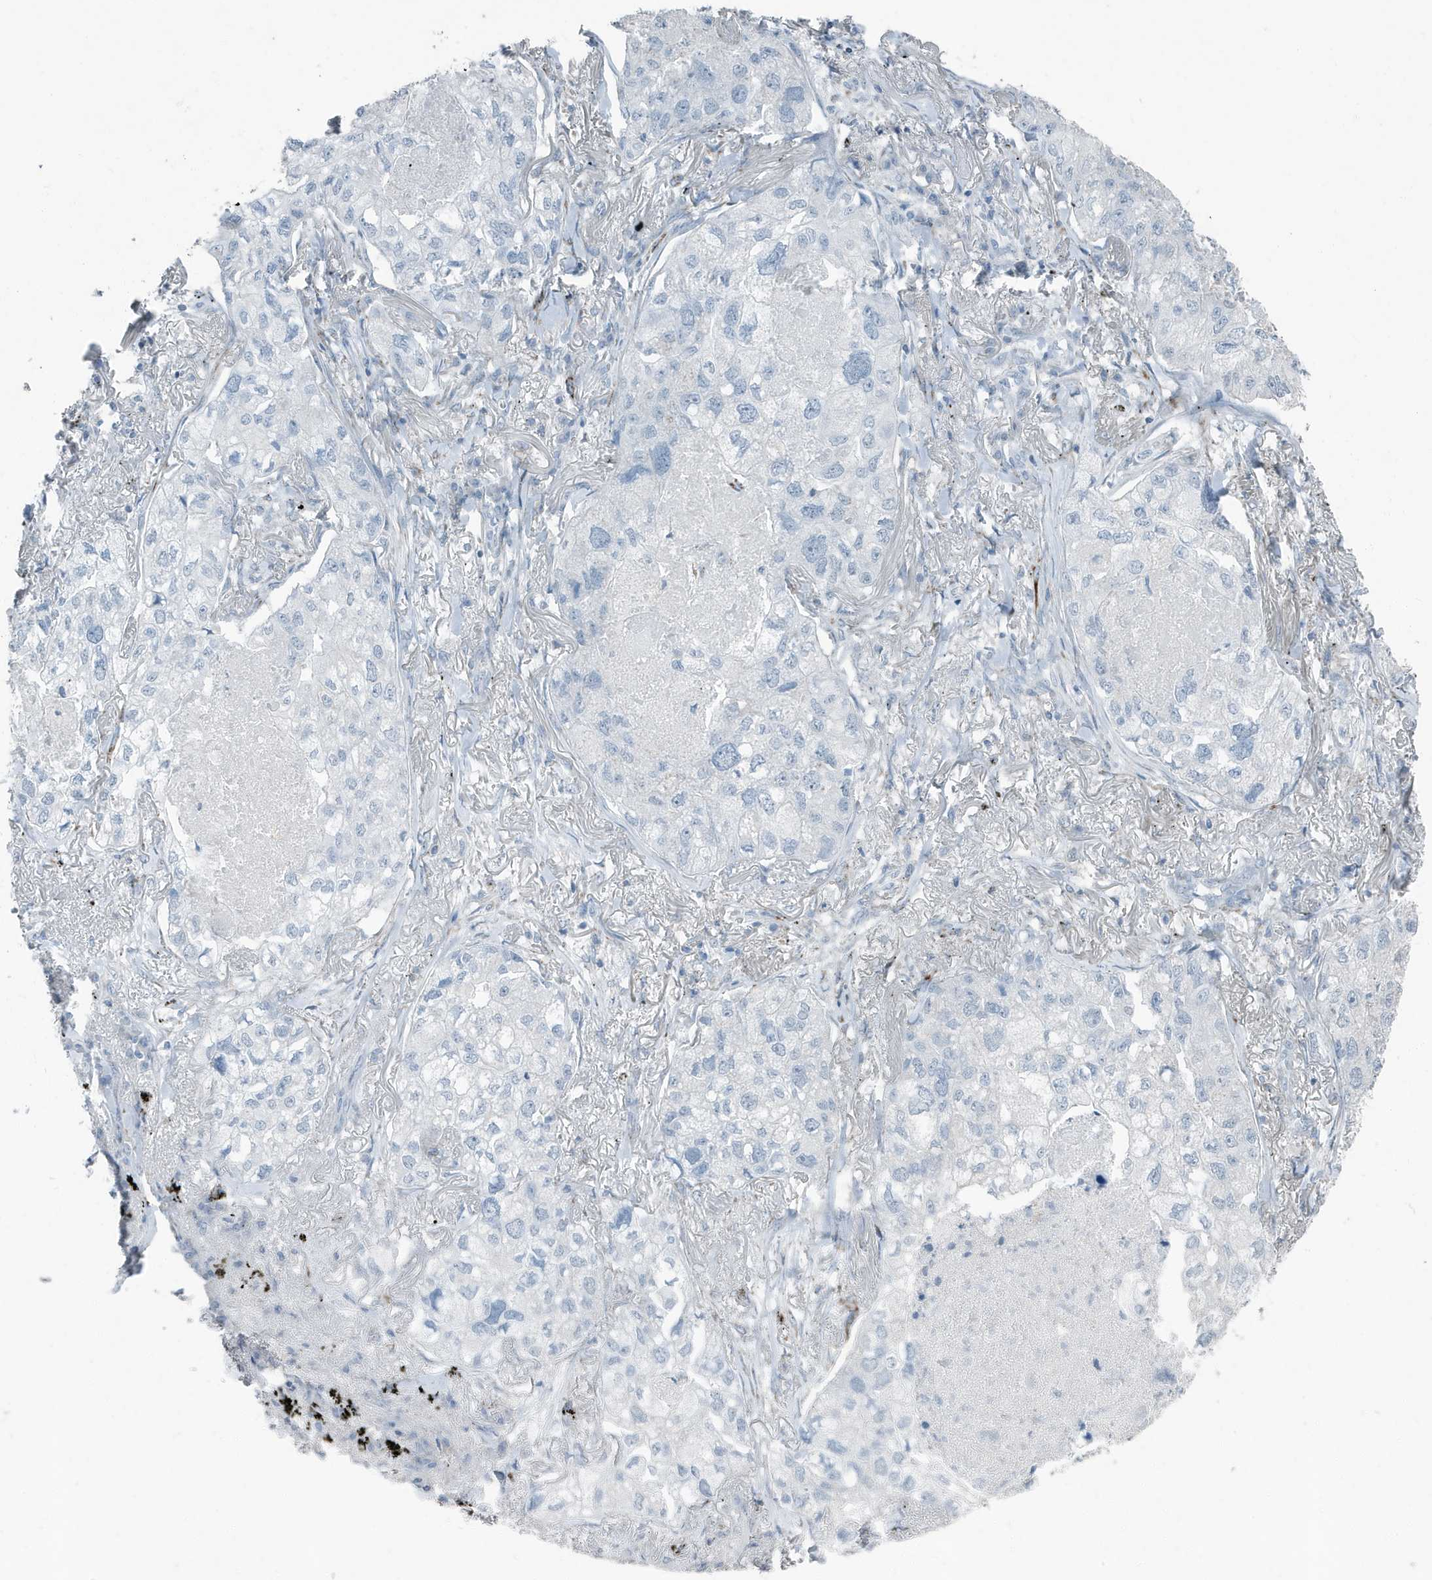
{"staining": {"intensity": "negative", "quantity": "none", "location": "none"}, "tissue": "lung cancer", "cell_type": "Tumor cells", "image_type": "cancer", "snomed": [{"axis": "morphology", "description": "Adenocarcinoma, NOS"}, {"axis": "topography", "description": "Lung"}], "caption": "Tumor cells are negative for brown protein staining in lung cancer (adenocarcinoma).", "gene": "FAM162A", "patient": {"sex": "male", "age": 65}}